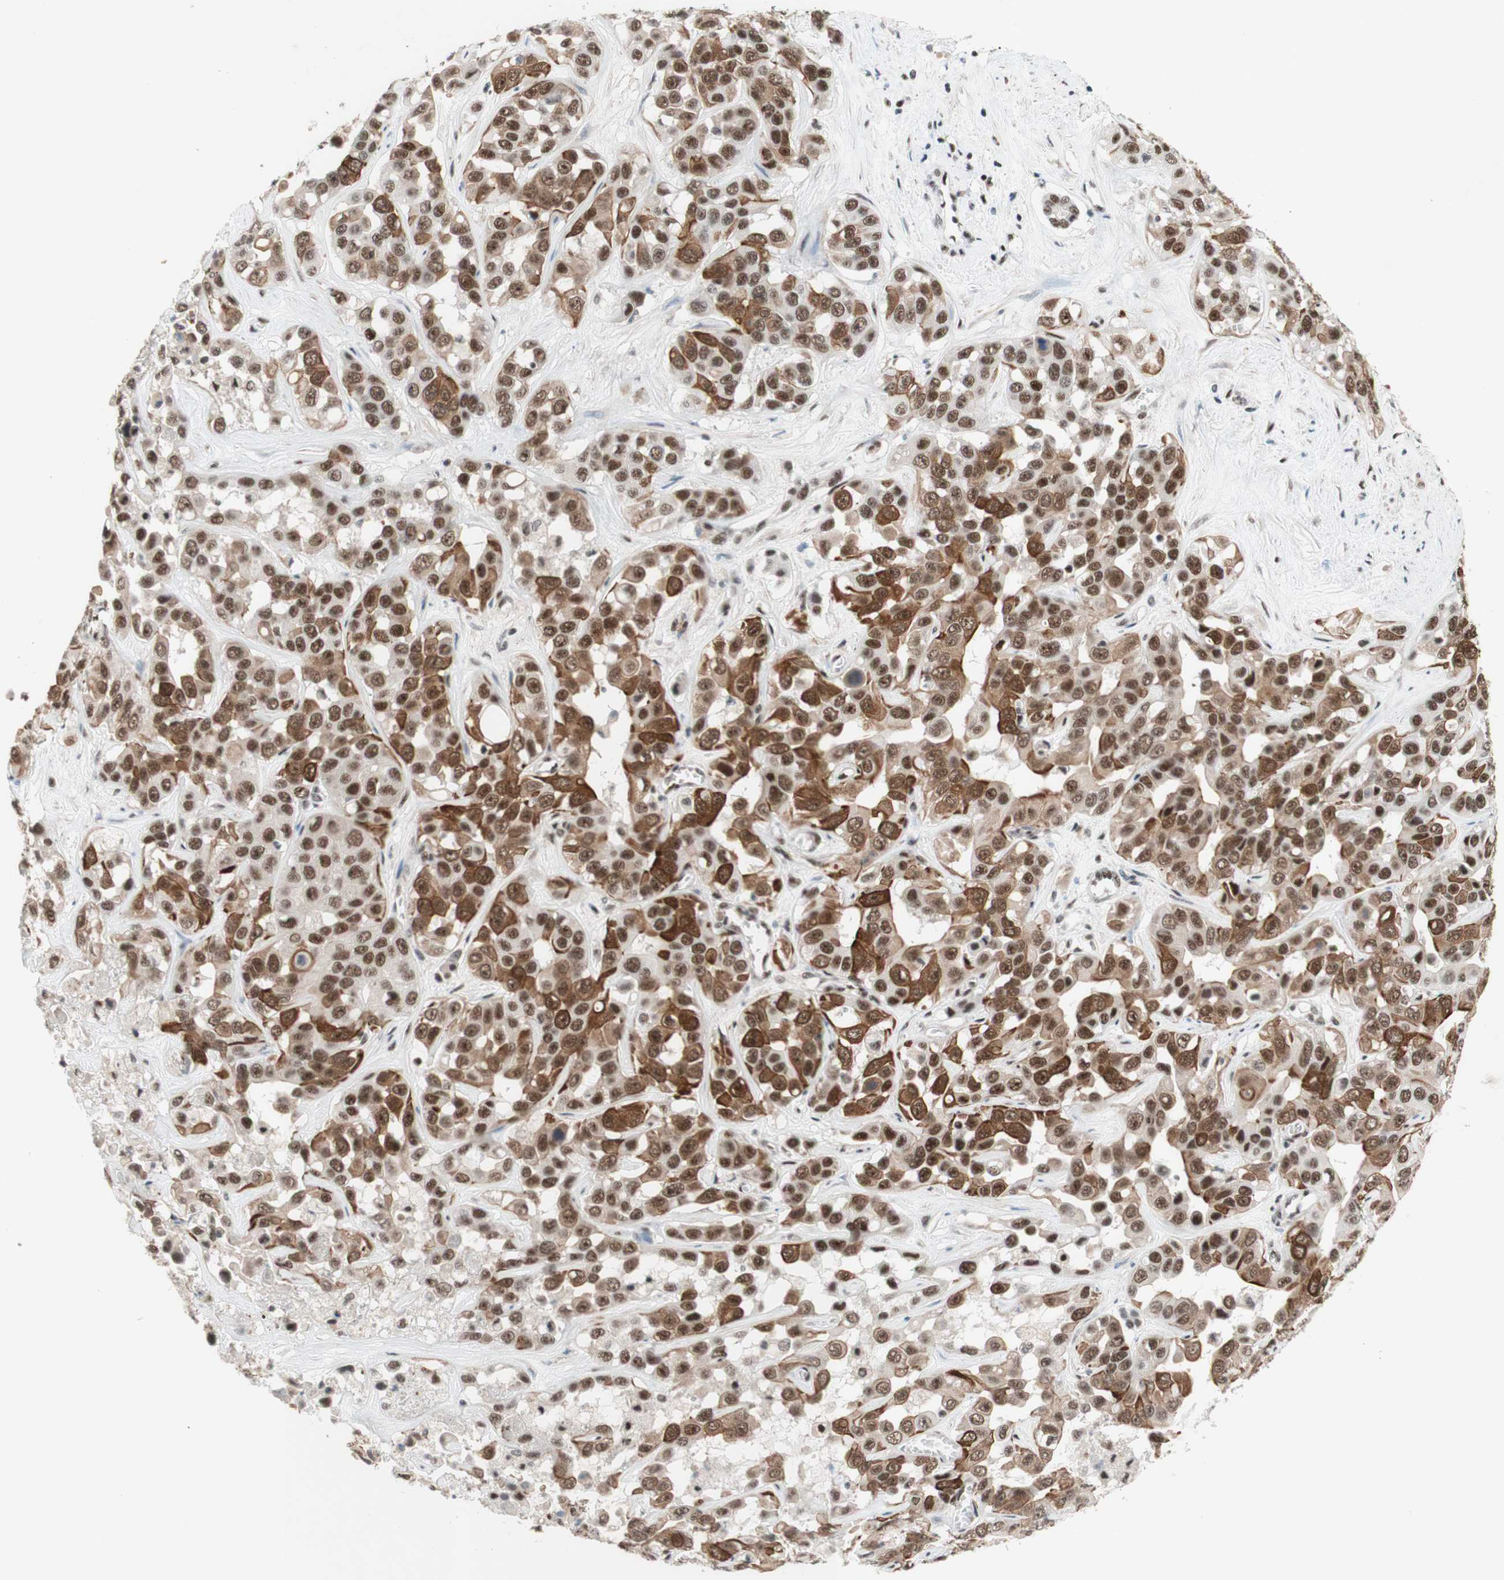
{"staining": {"intensity": "strong", "quantity": ">75%", "location": "cytoplasmic/membranous,nuclear"}, "tissue": "liver cancer", "cell_type": "Tumor cells", "image_type": "cancer", "snomed": [{"axis": "morphology", "description": "Cholangiocarcinoma"}, {"axis": "topography", "description": "Liver"}], "caption": "The image reveals staining of cholangiocarcinoma (liver), revealing strong cytoplasmic/membranous and nuclear protein expression (brown color) within tumor cells.", "gene": "PRPF19", "patient": {"sex": "female", "age": 52}}